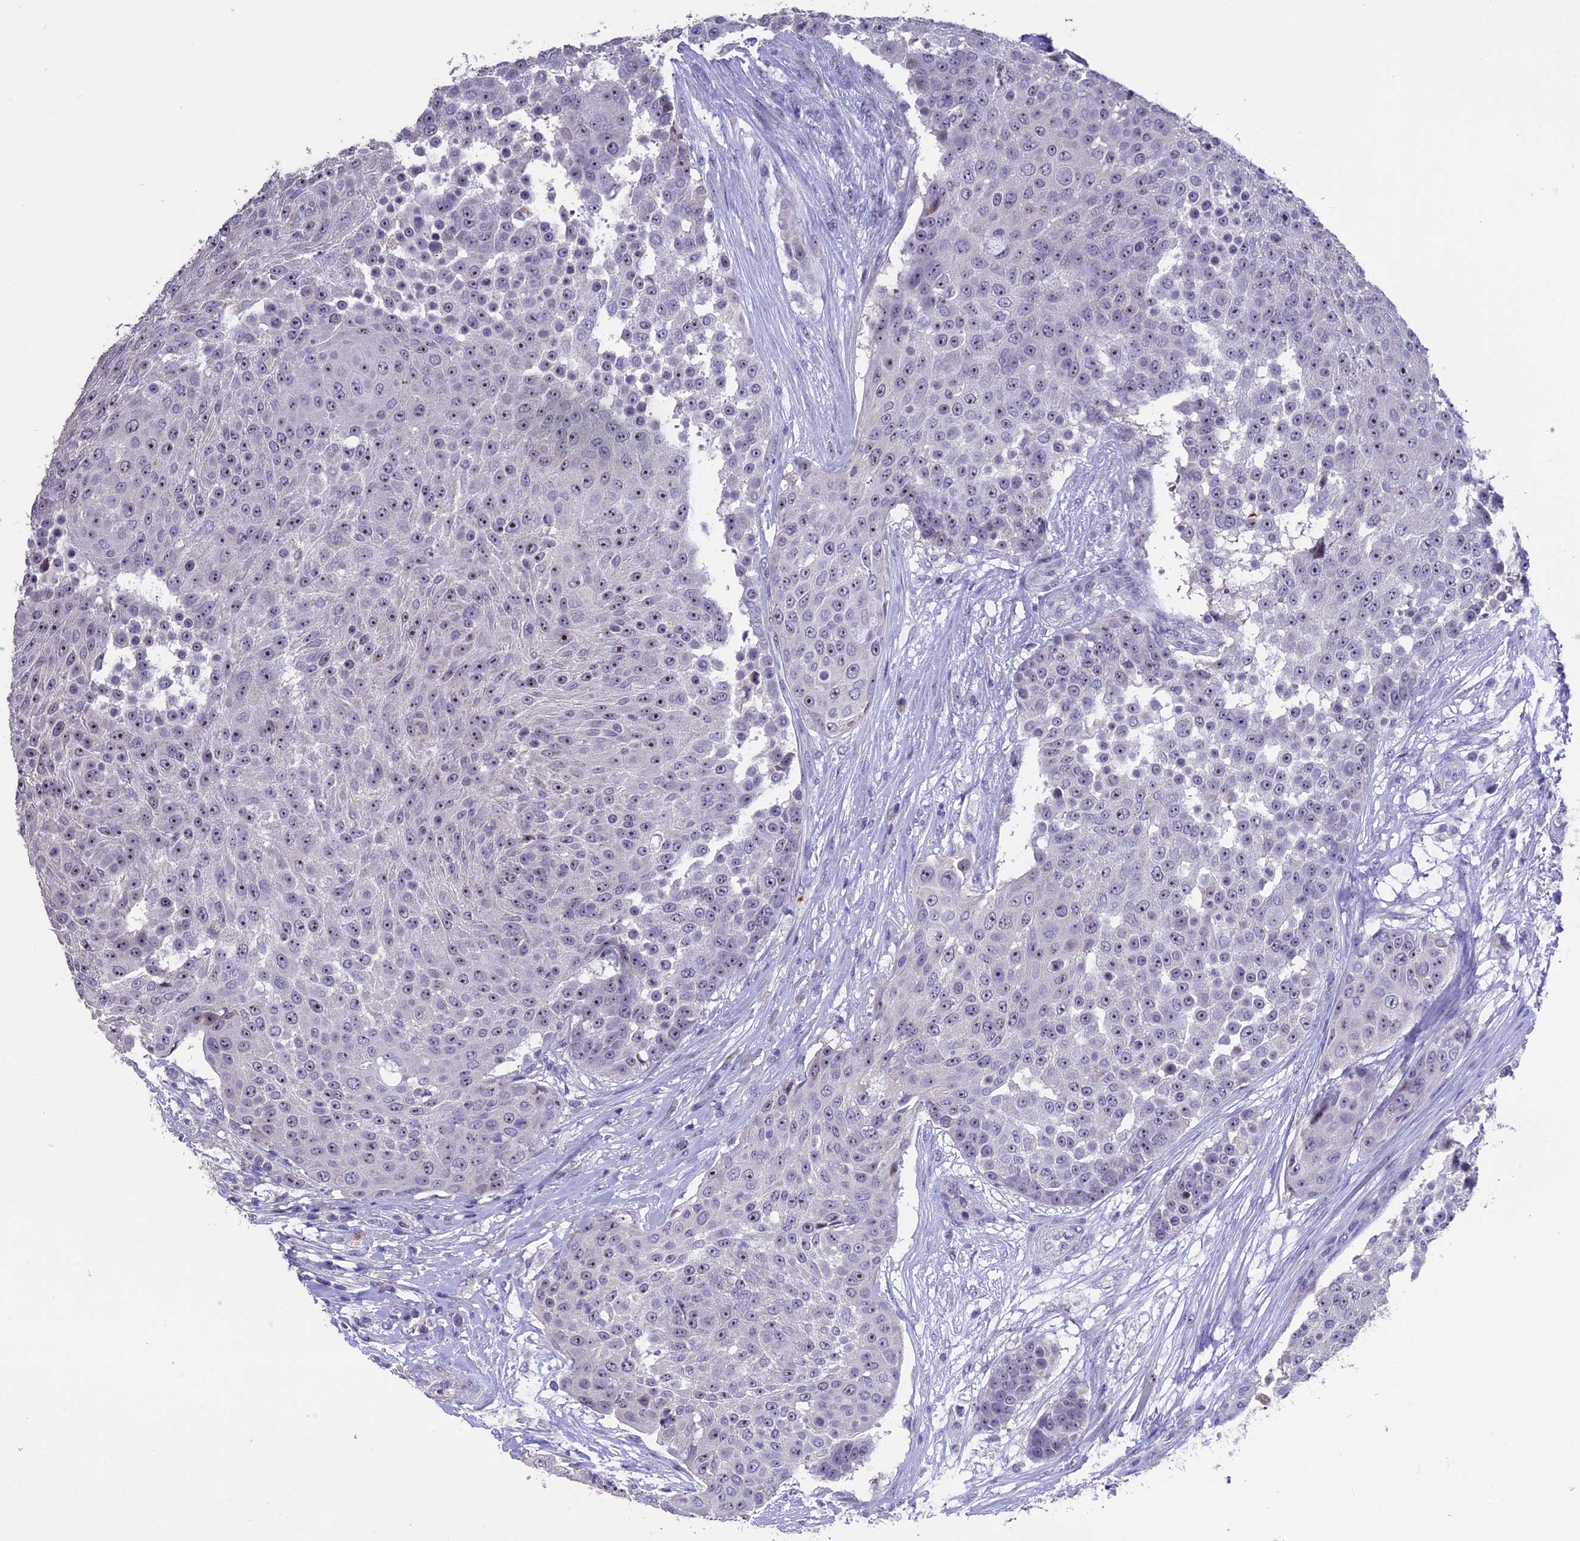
{"staining": {"intensity": "weak", "quantity": "25%-75%", "location": "nuclear"}, "tissue": "urothelial cancer", "cell_type": "Tumor cells", "image_type": "cancer", "snomed": [{"axis": "morphology", "description": "Urothelial carcinoma, High grade"}, {"axis": "topography", "description": "Urinary bladder"}], "caption": "This is an image of immunohistochemistry (IHC) staining of high-grade urothelial carcinoma, which shows weak expression in the nuclear of tumor cells.", "gene": "KNOP1", "patient": {"sex": "female", "age": 63}}